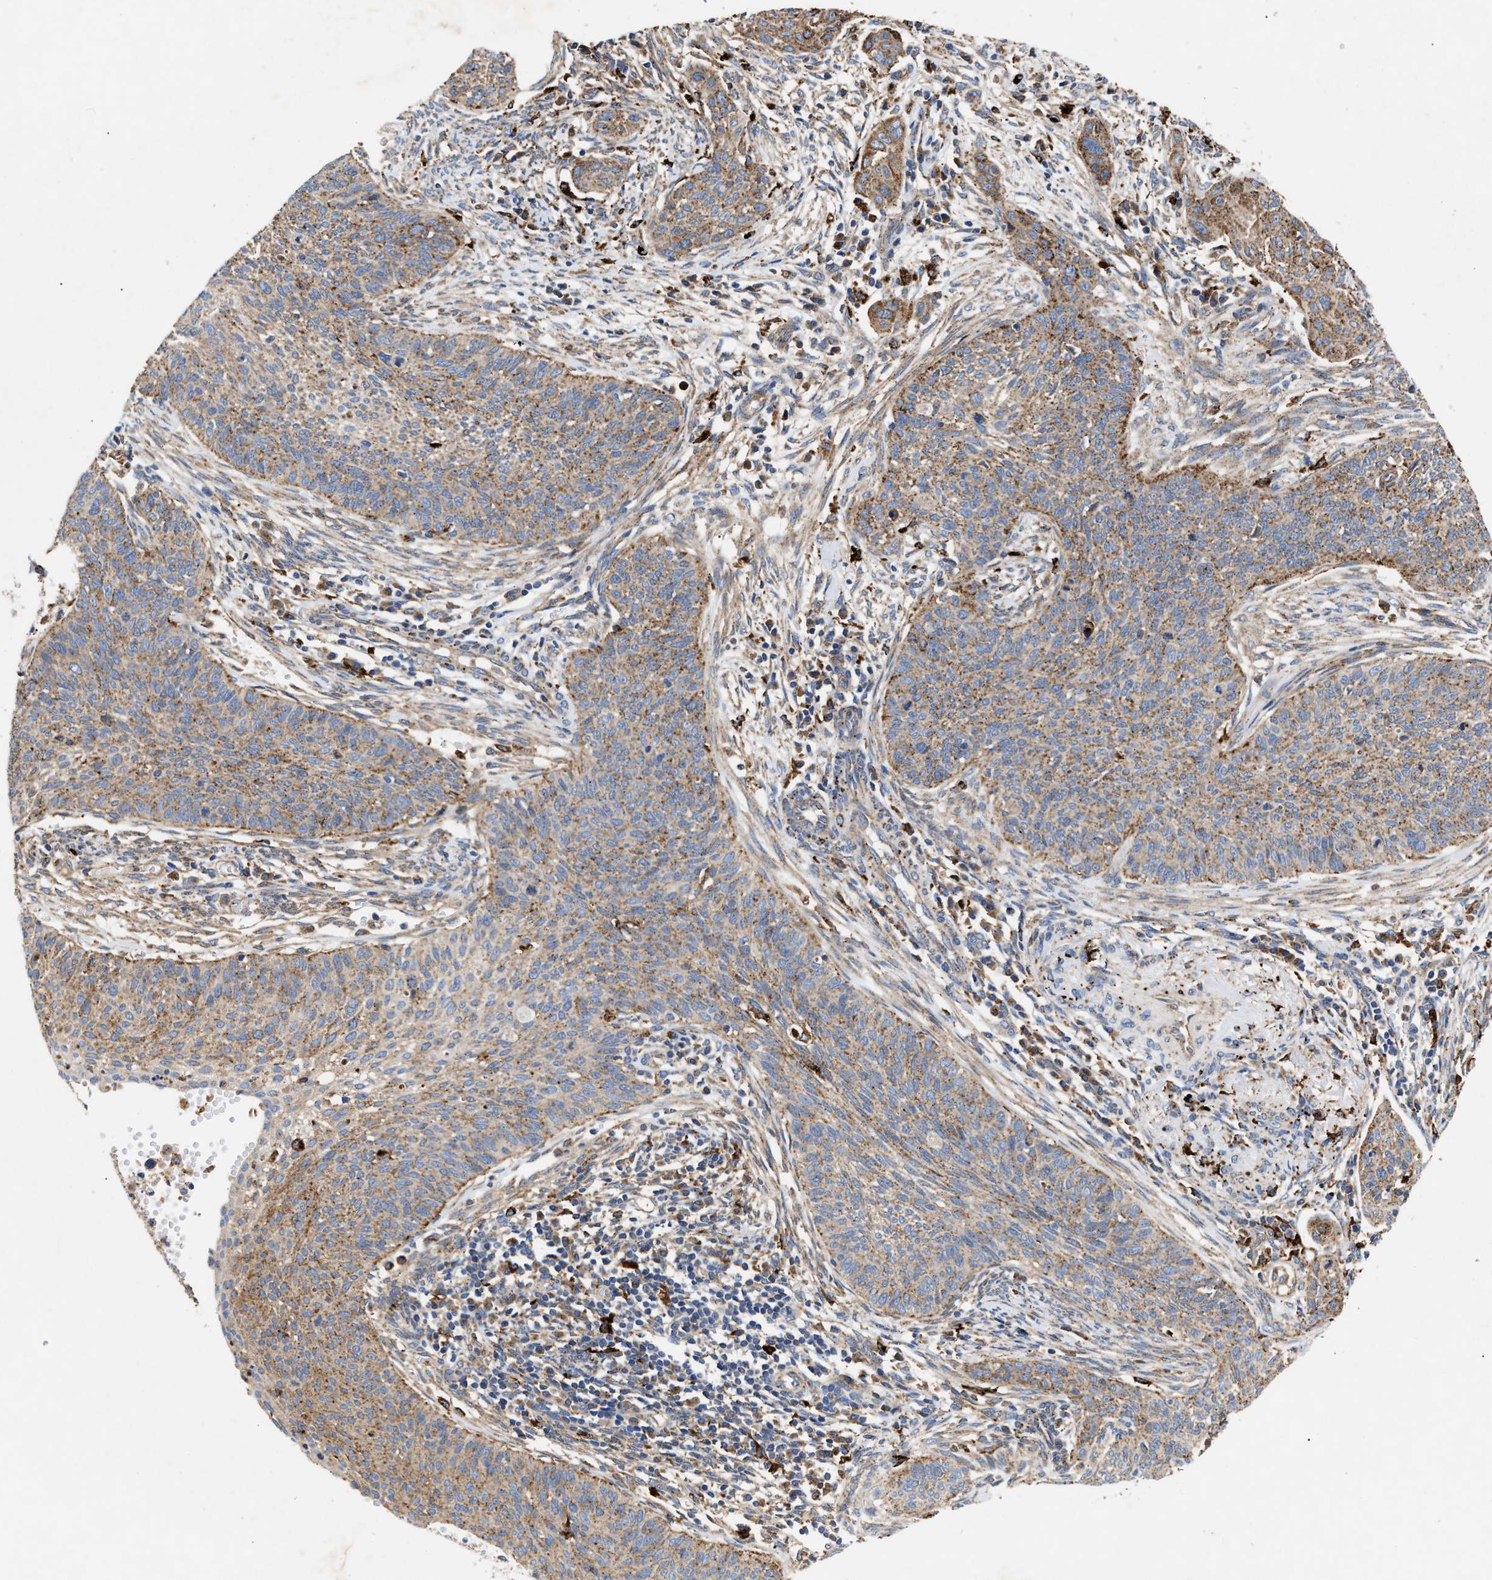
{"staining": {"intensity": "moderate", "quantity": ">75%", "location": "cytoplasmic/membranous"}, "tissue": "cervical cancer", "cell_type": "Tumor cells", "image_type": "cancer", "snomed": [{"axis": "morphology", "description": "Squamous cell carcinoma, NOS"}, {"axis": "topography", "description": "Cervix"}], "caption": "A brown stain shows moderate cytoplasmic/membranous positivity of a protein in human cervical cancer tumor cells.", "gene": "CCDC146", "patient": {"sex": "female", "age": 70}}